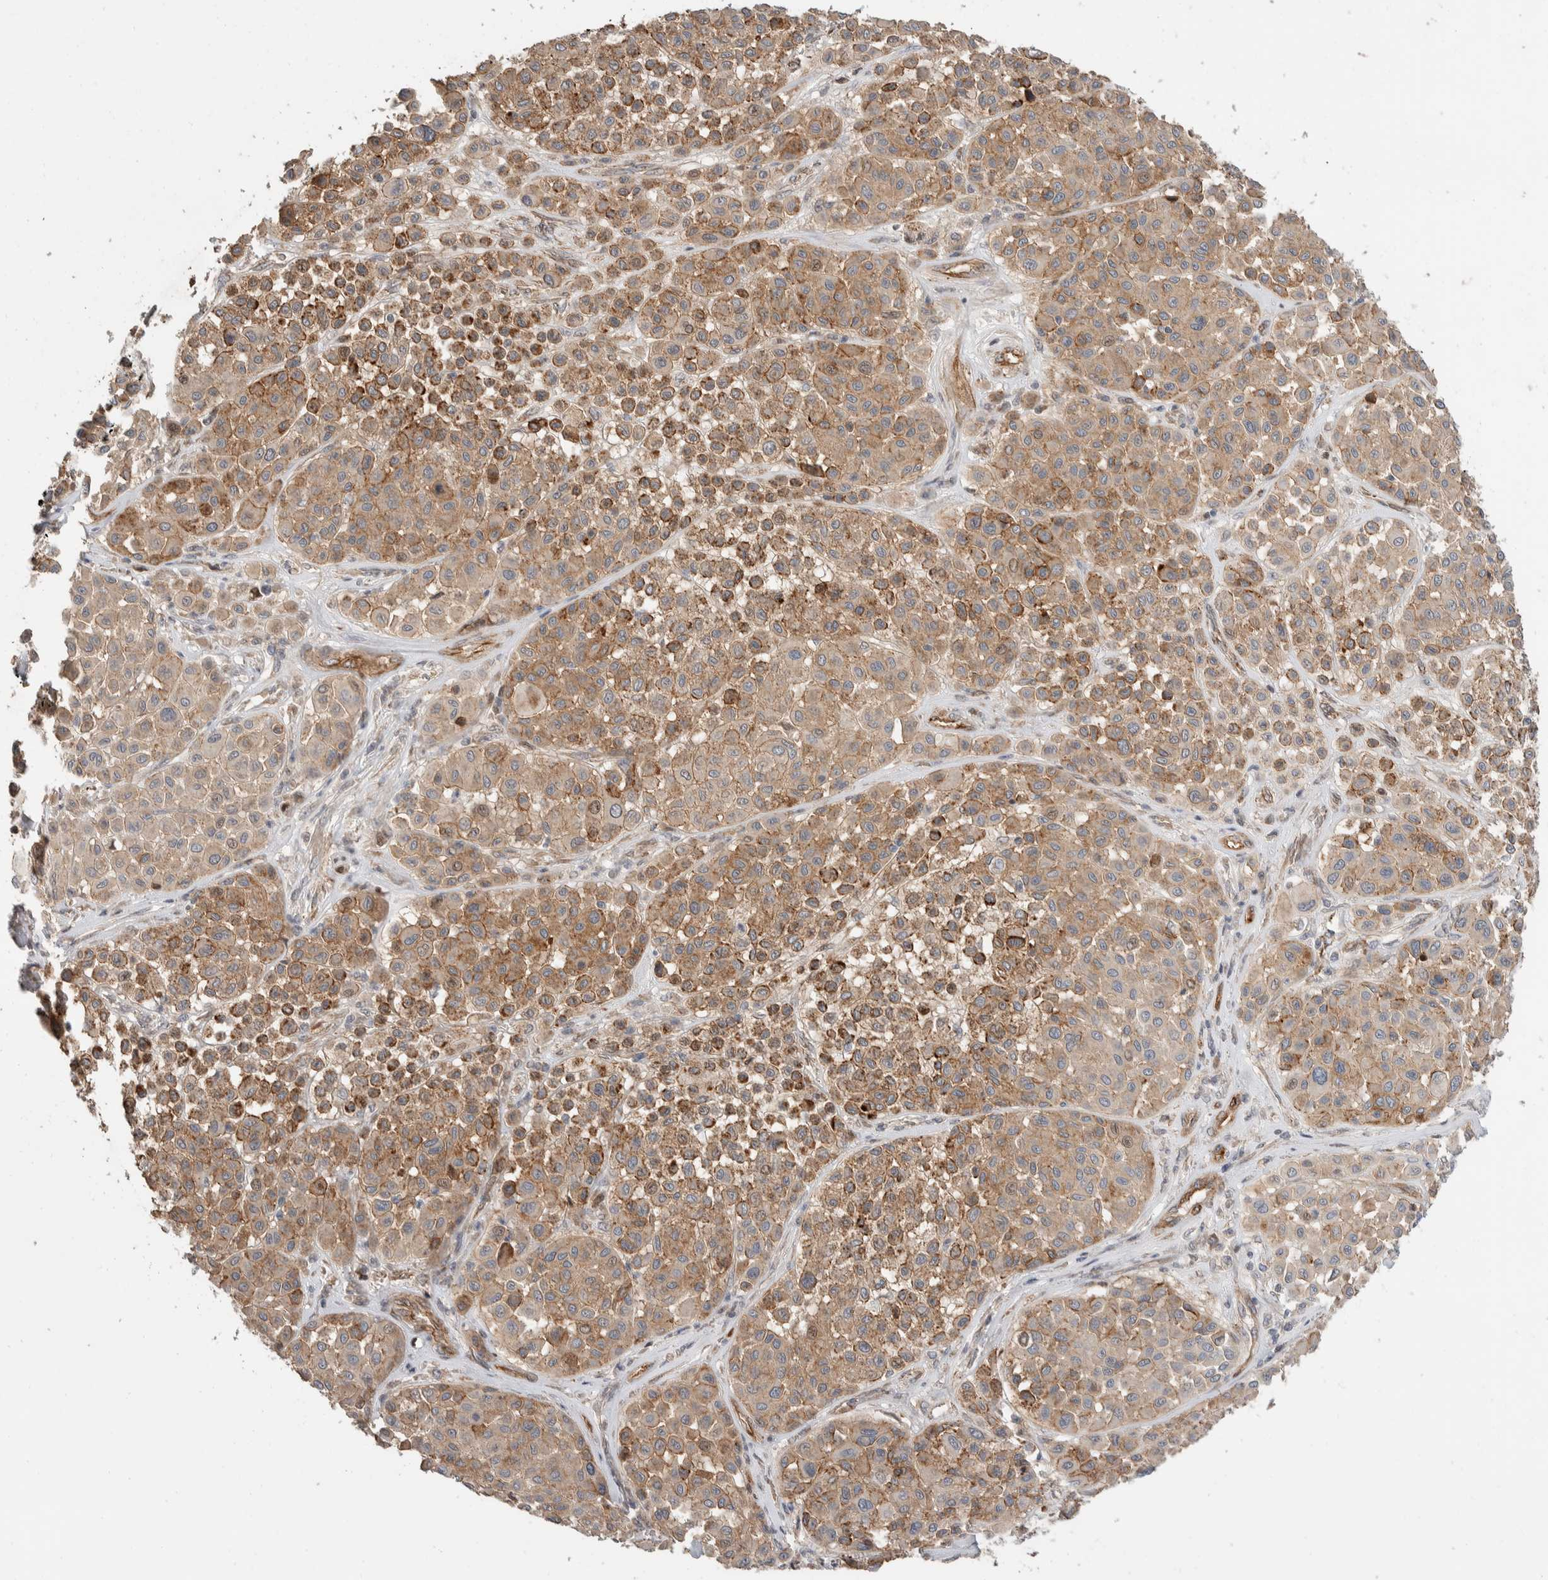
{"staining": {"intensity": "moderate", "quantity": ">75%", "location": "cytoplasmic/membranous"}, "tissue": "melanoma", "cell_type": "Tumor cells", "image_type": "cancer", "snomed": [{"axis": "morphology", "description": "Malignant melanoma, Metastatic site"}, {"axis": "topography", "description": "Soft tissue"}], "caption": "Protein expression analysis of human melanoma reveals moderate cytoplasmic/membranous positivity in approximately >75% of tumor cells.", "gene": "ERC1", "patient": {"sex": "male", "age": 41}}